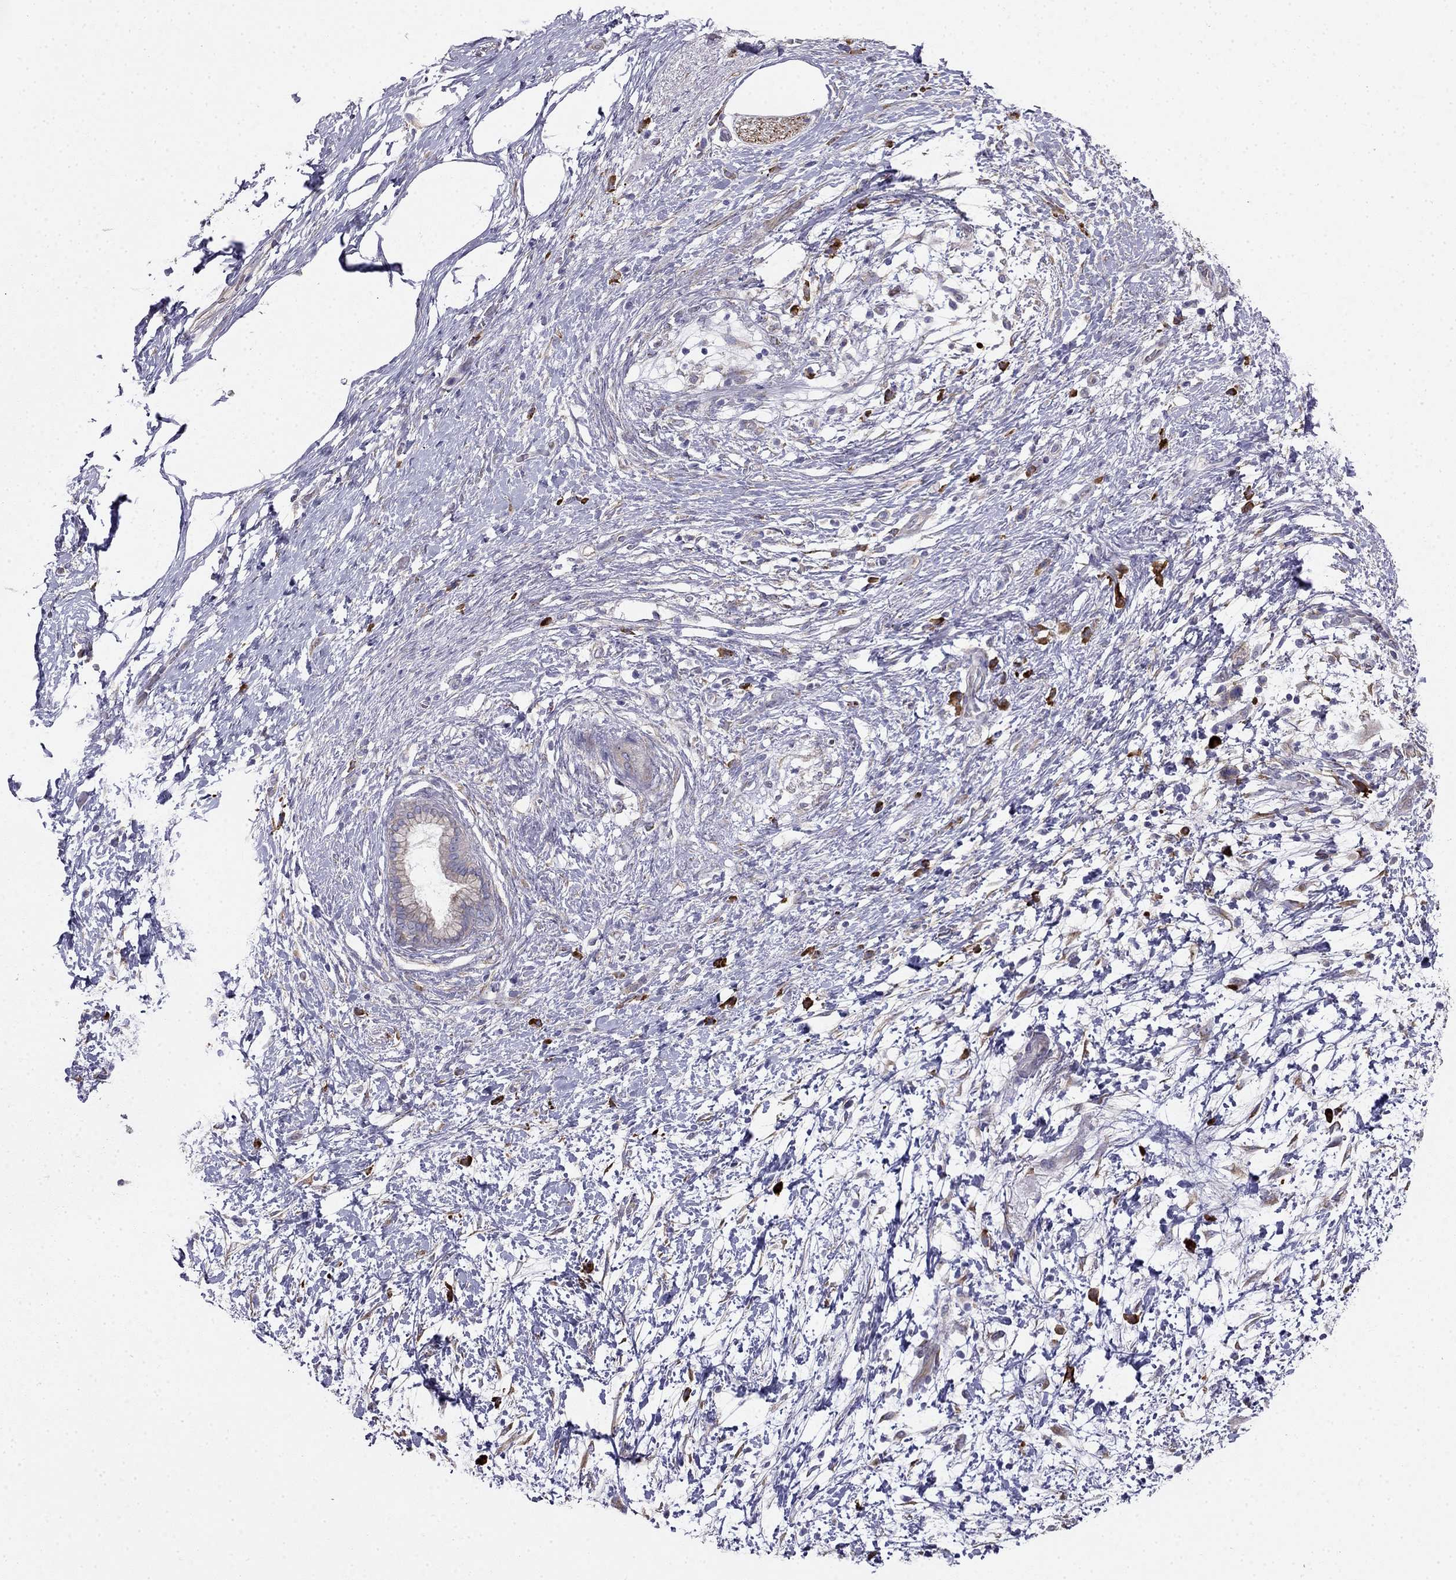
{"staining": {"intensity": "weak", "quantity": ">75%", "location": "cytoplasmic/membranous"}, "tissue": "pancreatic cancer", "cell_type": "Tumor cells", "image_type": "cancer", "snomed": [{"axis": "morphology", "description": "Adenocarcinoma, NOS"}, {"axis": "topography", "description": "Pancreas"}], "caption": "High-magnification brightfield microscopy of pancreatic adenocarcinoma stained with DAB (3,3'-diaminobenzidine) (brown) and counterstained with hematoxylin (blue). tumor cells exhibit weak cytoplasmic/membranous positivity is seen in about>75% of cells.", "gene": "LONRF2", "patient": {"sex": "female", "age": 72}}